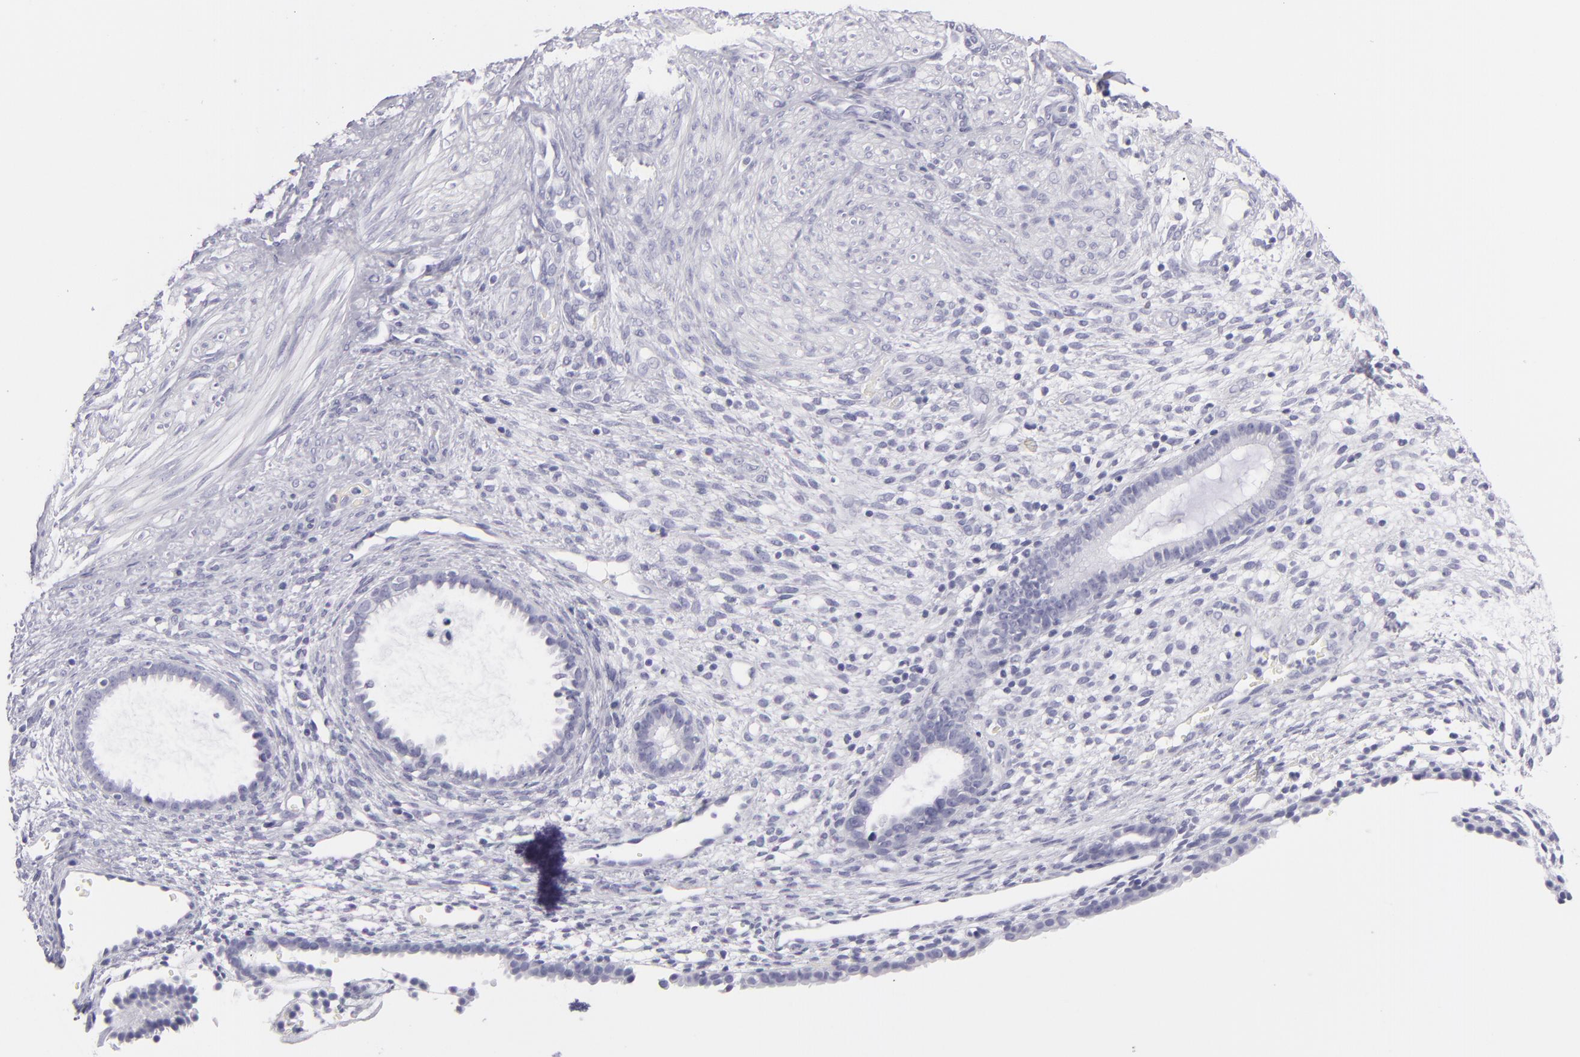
{"staining": {"intensity": "negative", "quantity": "none", "location": "none"}, "tissue": "endometrium", "cell_type": "Cells in endometrial stroma", "image_type": "normal", "snomed": [{"axis": "morphology", "description": "Normal tissue, NOS"}, {"axis": "topography", "description": "Endometrium"}], "caption": "Human endometrium stained for a protein using immunohistochemistry reveals no positivity in cells in endometrial stroma.", "gene": "PVALB", "patient": {"sex": "female", "age": 72}}